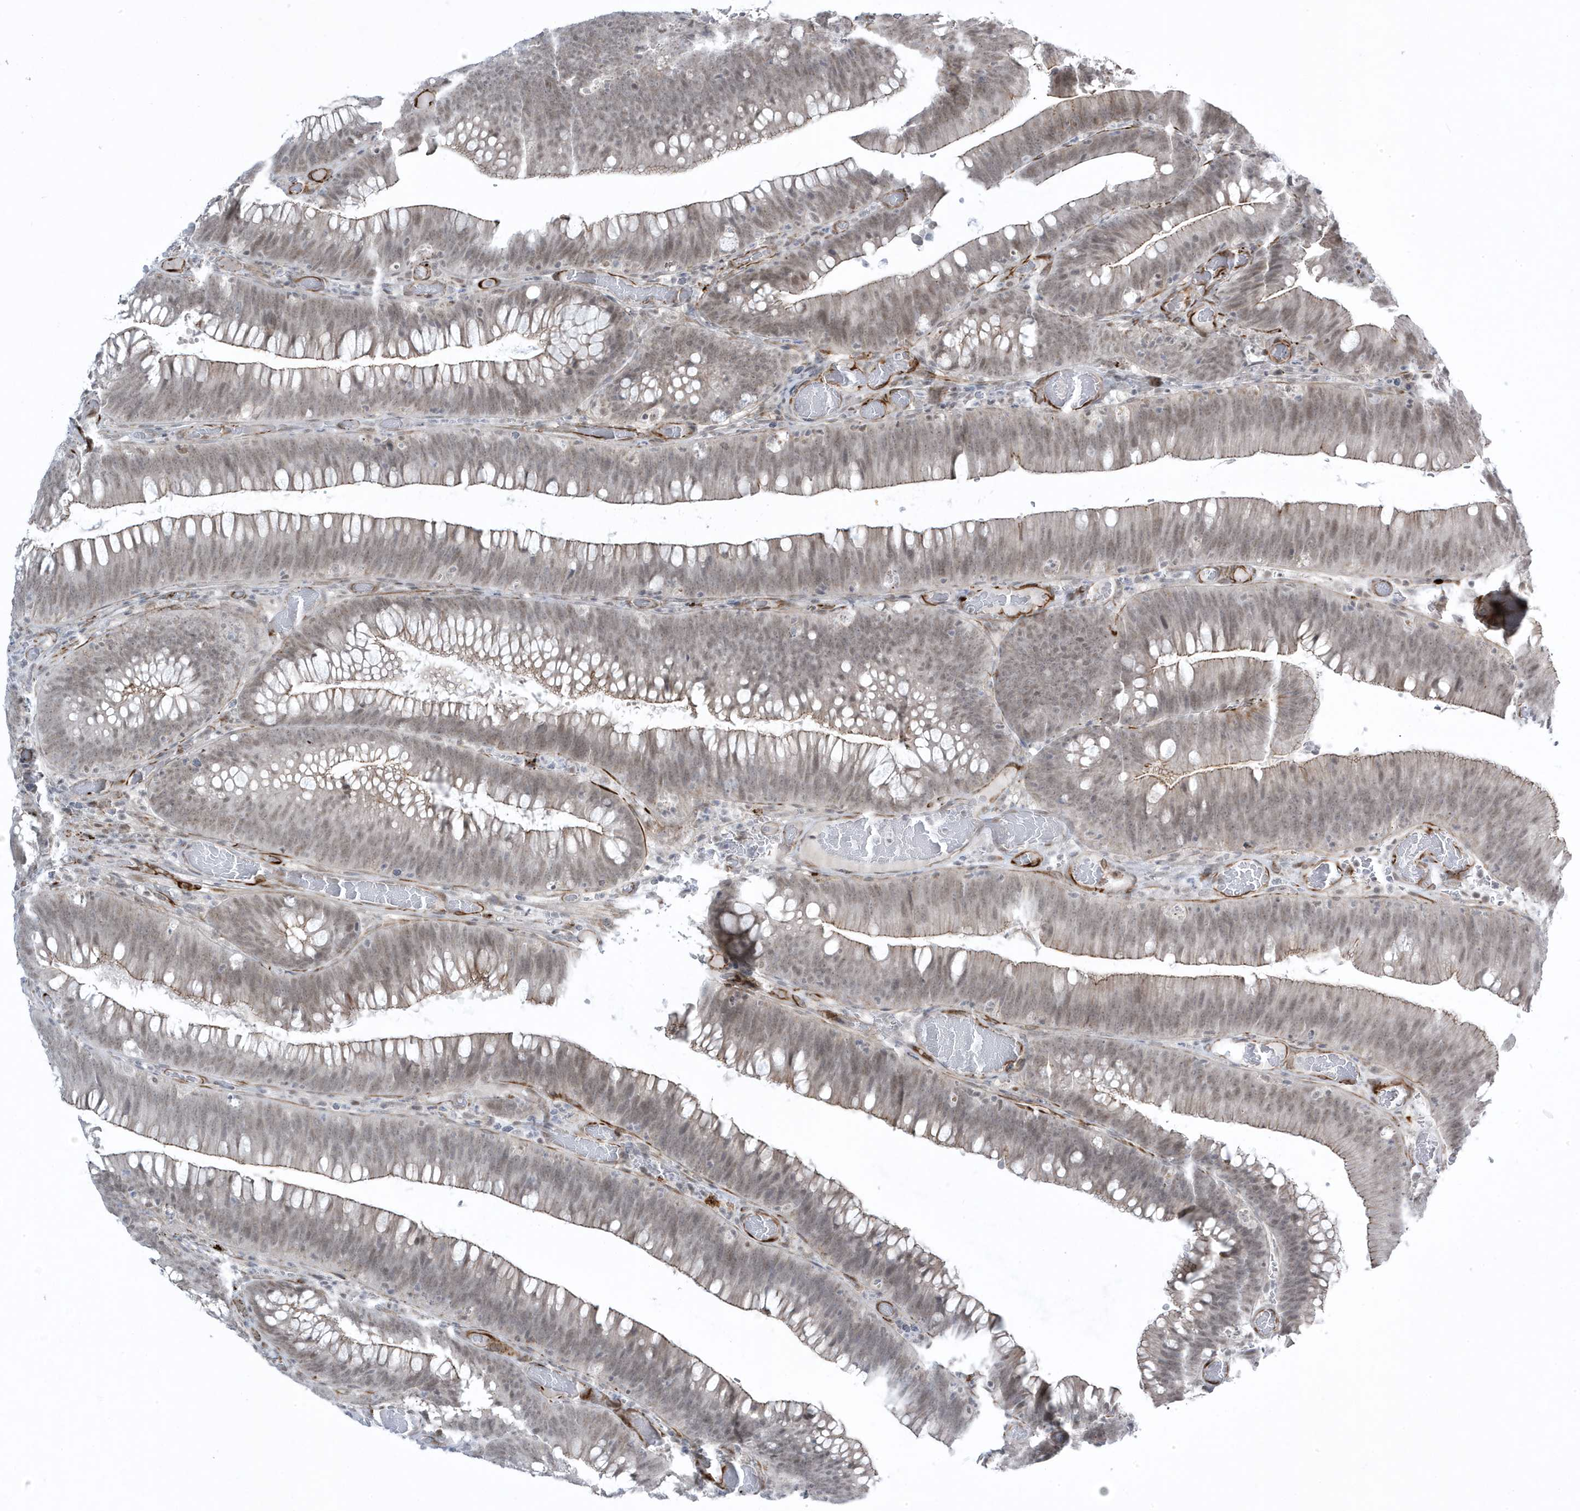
{"staining": {"intensity": "weak", "quantity": ">75%", "location": "nuclear"}, "tissue": "colorectal cancer", "cell_type": "Tumor cells", "image_type": "cancer", "snomed": [{"axis": "morphology", "description": "Normal tissue, NOS"}, {"axis": "topography", "description": "Colon"}], "caption": "Colorectal cancer stained with DAB IHC demonstrates low levels of weak nuclear staining in about >75% of tumor cells.", "gene": "ADAMTSL3", "patient": {"sex": "female", "age": 82}}